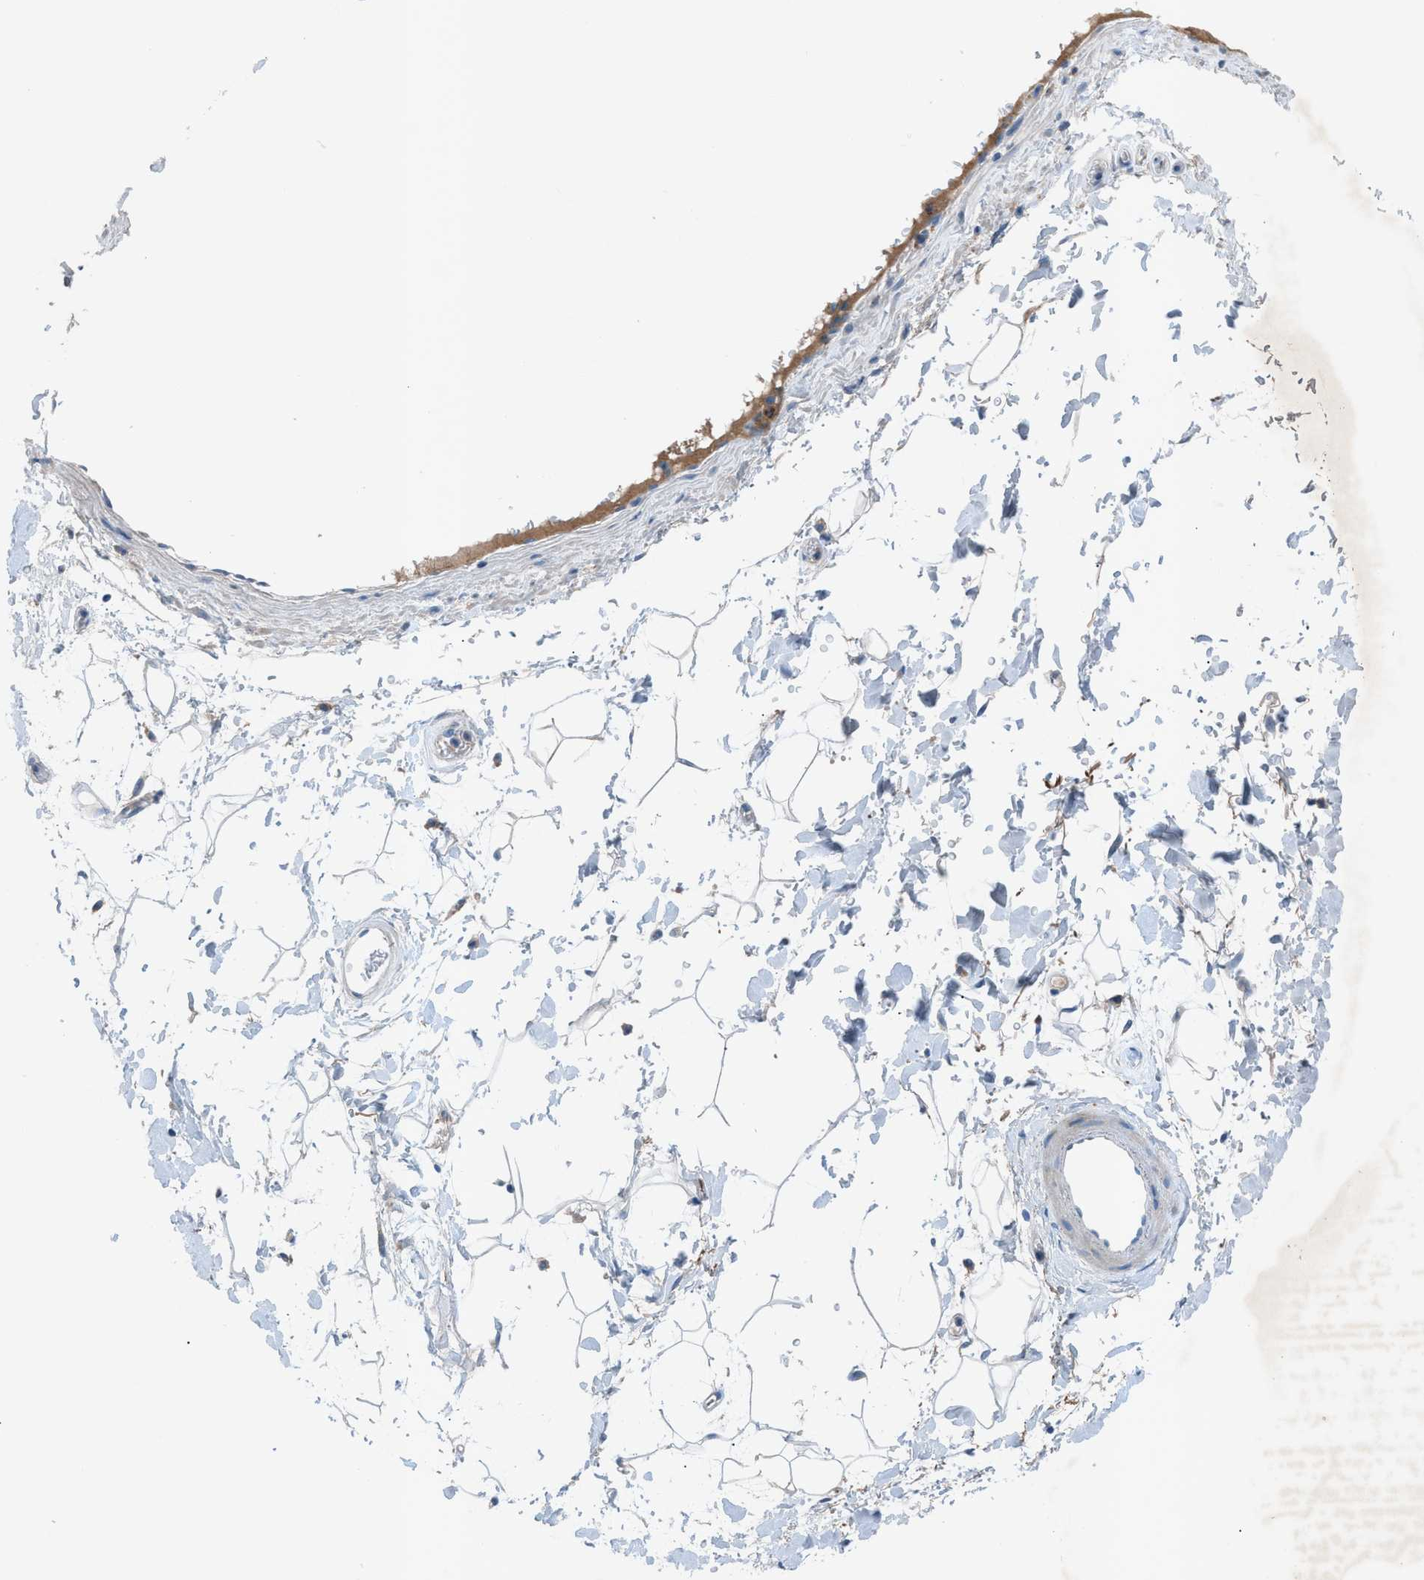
{"staining": {"intensity": "negative", "quantity": "none", "location": "none"}, "tissue": "adipose tissue", "cell_type": "Adipocytes", "image_type": "normal", "snomed": [{"axis": "morphology", "description": "Normal tissue, NOS"}, {"axis": "topography", "description": "Soft tissue"}], "caption": "IHC histopathology image of normal adipose tissue: human adipose tissue stained with DAB (3,3'-diaminobenzidine) demonstrates no significant protein staining in adipocytes.", "gene": "C5AR2", "patient": {"sex": "male", "age": 72}}